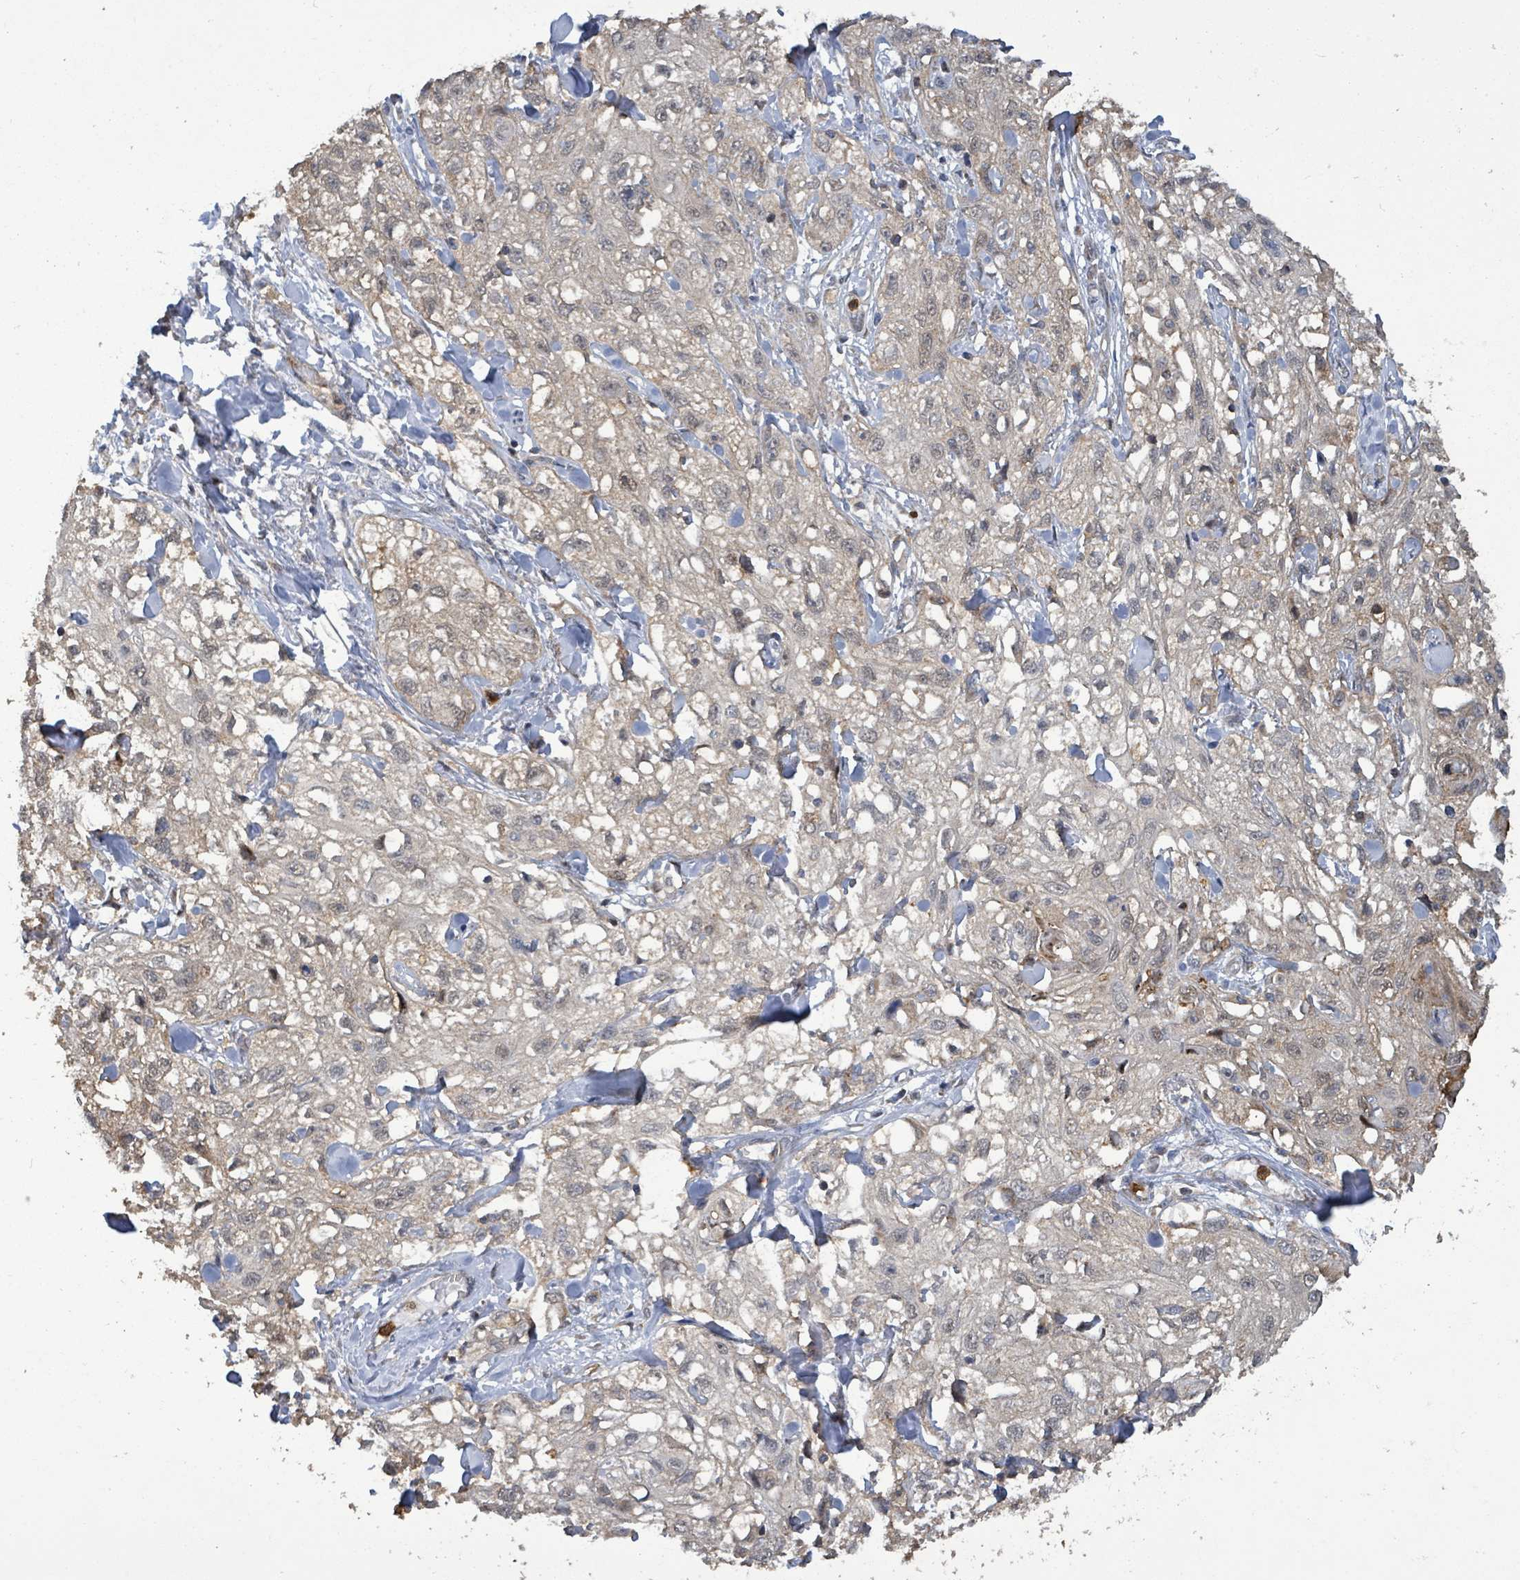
{"staining": {"intensity": "negative", "quantity": "none", "location": "none"}, "tissue": "skin cancer", "cell_type": "Tumor cells", "image_type": "cancer", "snomed": [{"axis": "morphology", "description": "Squamous cell carcinoma, NOS"}, {"axis": "topography", "description": "Skin"}, {"axis": "topography", "description": "Vulva"}], "caption": "Histopathology image shows no protein staining in tumor cells of skin cancer tissue.", "gene": "COQ6", "patient": {"sex": "female", "age": 86}}